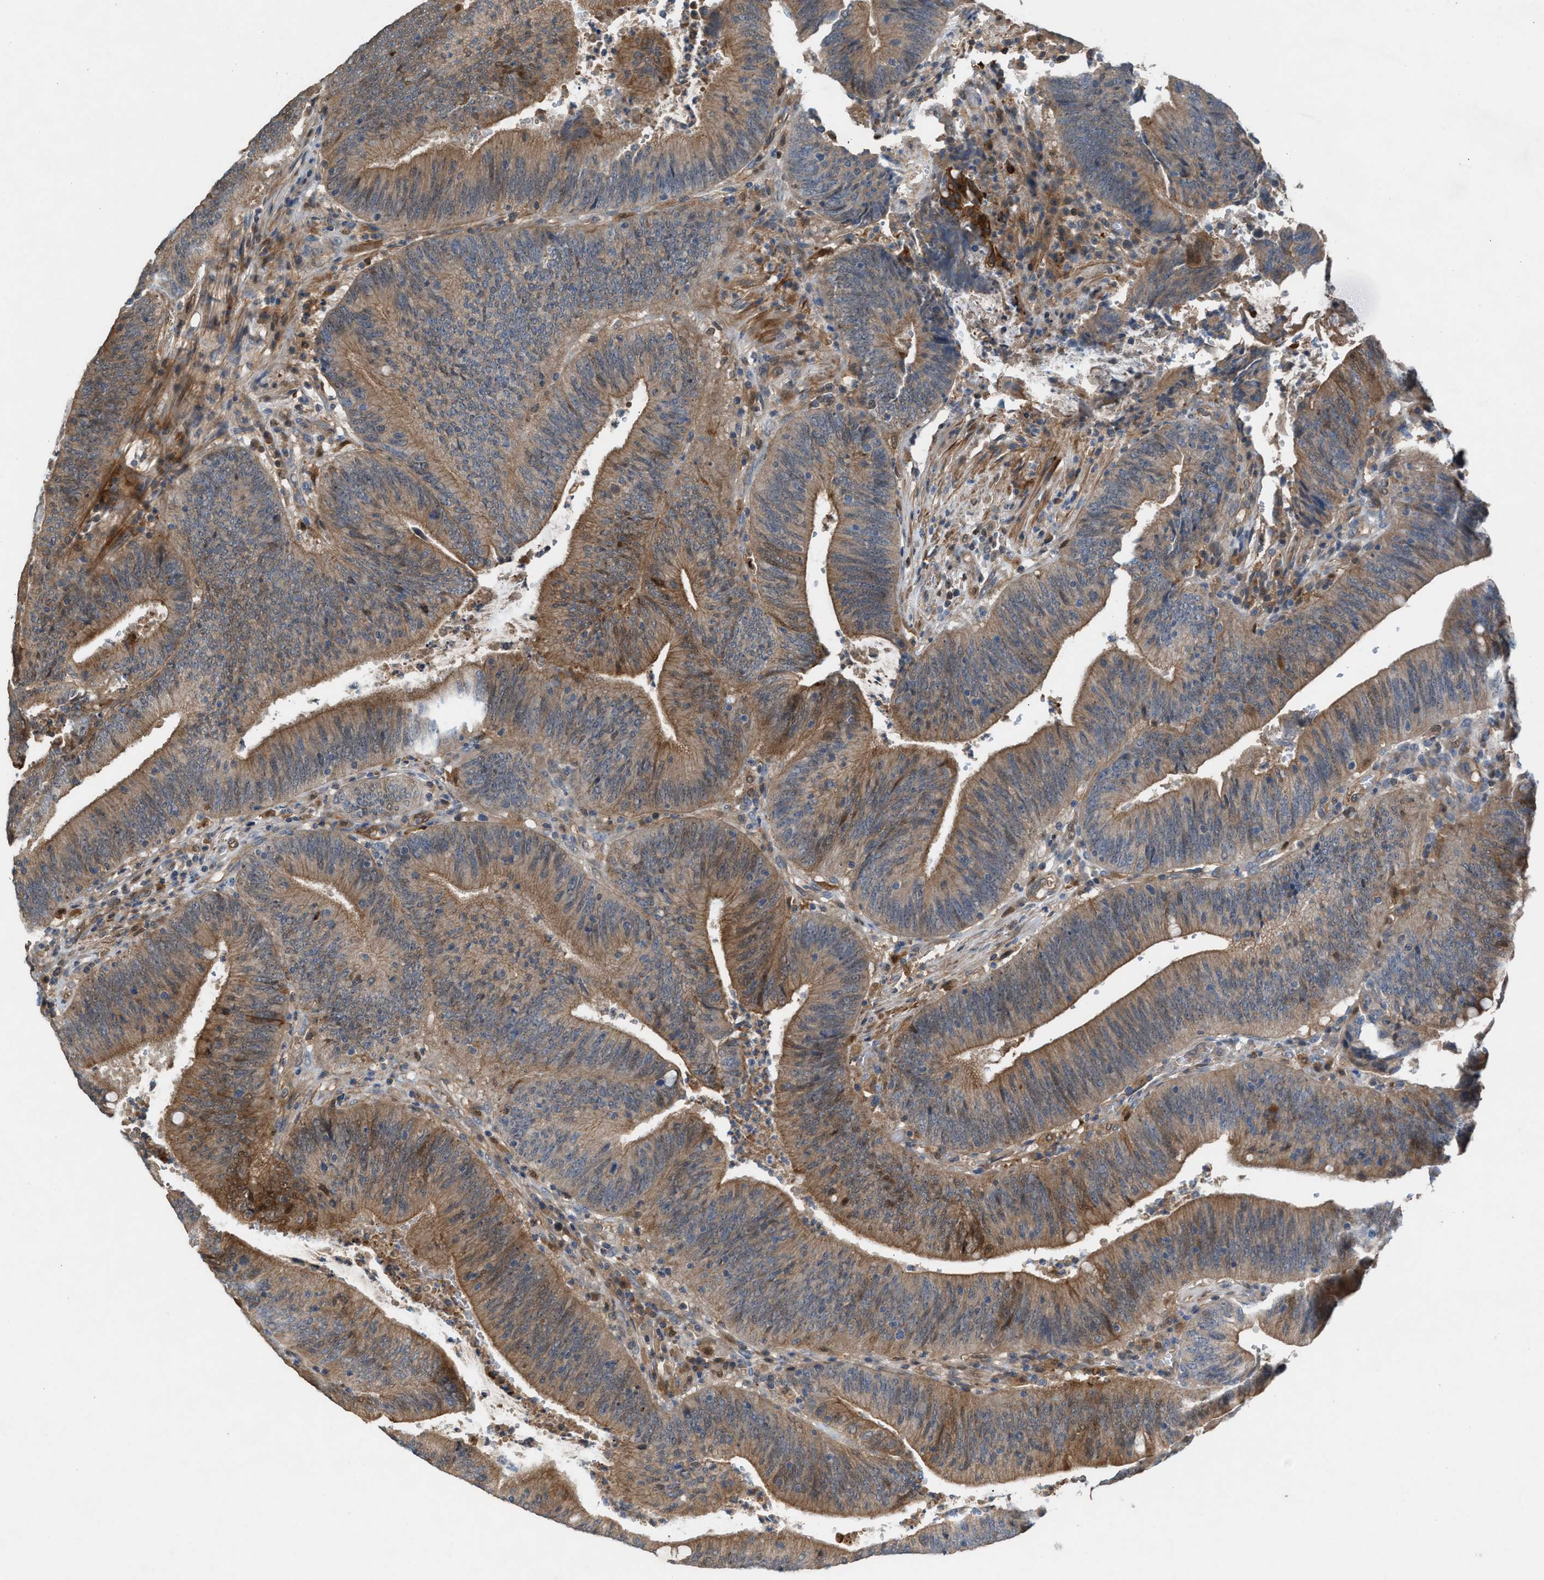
{"staining": {"intensity": "moderate", "quantity": ">75%", "location": "cytoplasmic/membranous"}, "tissue": "colorectal cancer", "cell_type": "Tumor cells", "image_type": "cancer", "snomed": [{"axis": "morphology", "description": "Normal tissue, NOS"}, {"axis": "morphology", "description": "Adenocarcinoma, NOS"}, {"axis": "topography", "description": "Rectum"}], "caption": "Immunohistochemical staining of colorectal adenocarcinoma reveals medium levels of moderate cytoplasmic/membranous protein positivity in approximately >75% of tumor cells.", "gene": "TPK1", "patient": {"sex": "female", "age": 66}}